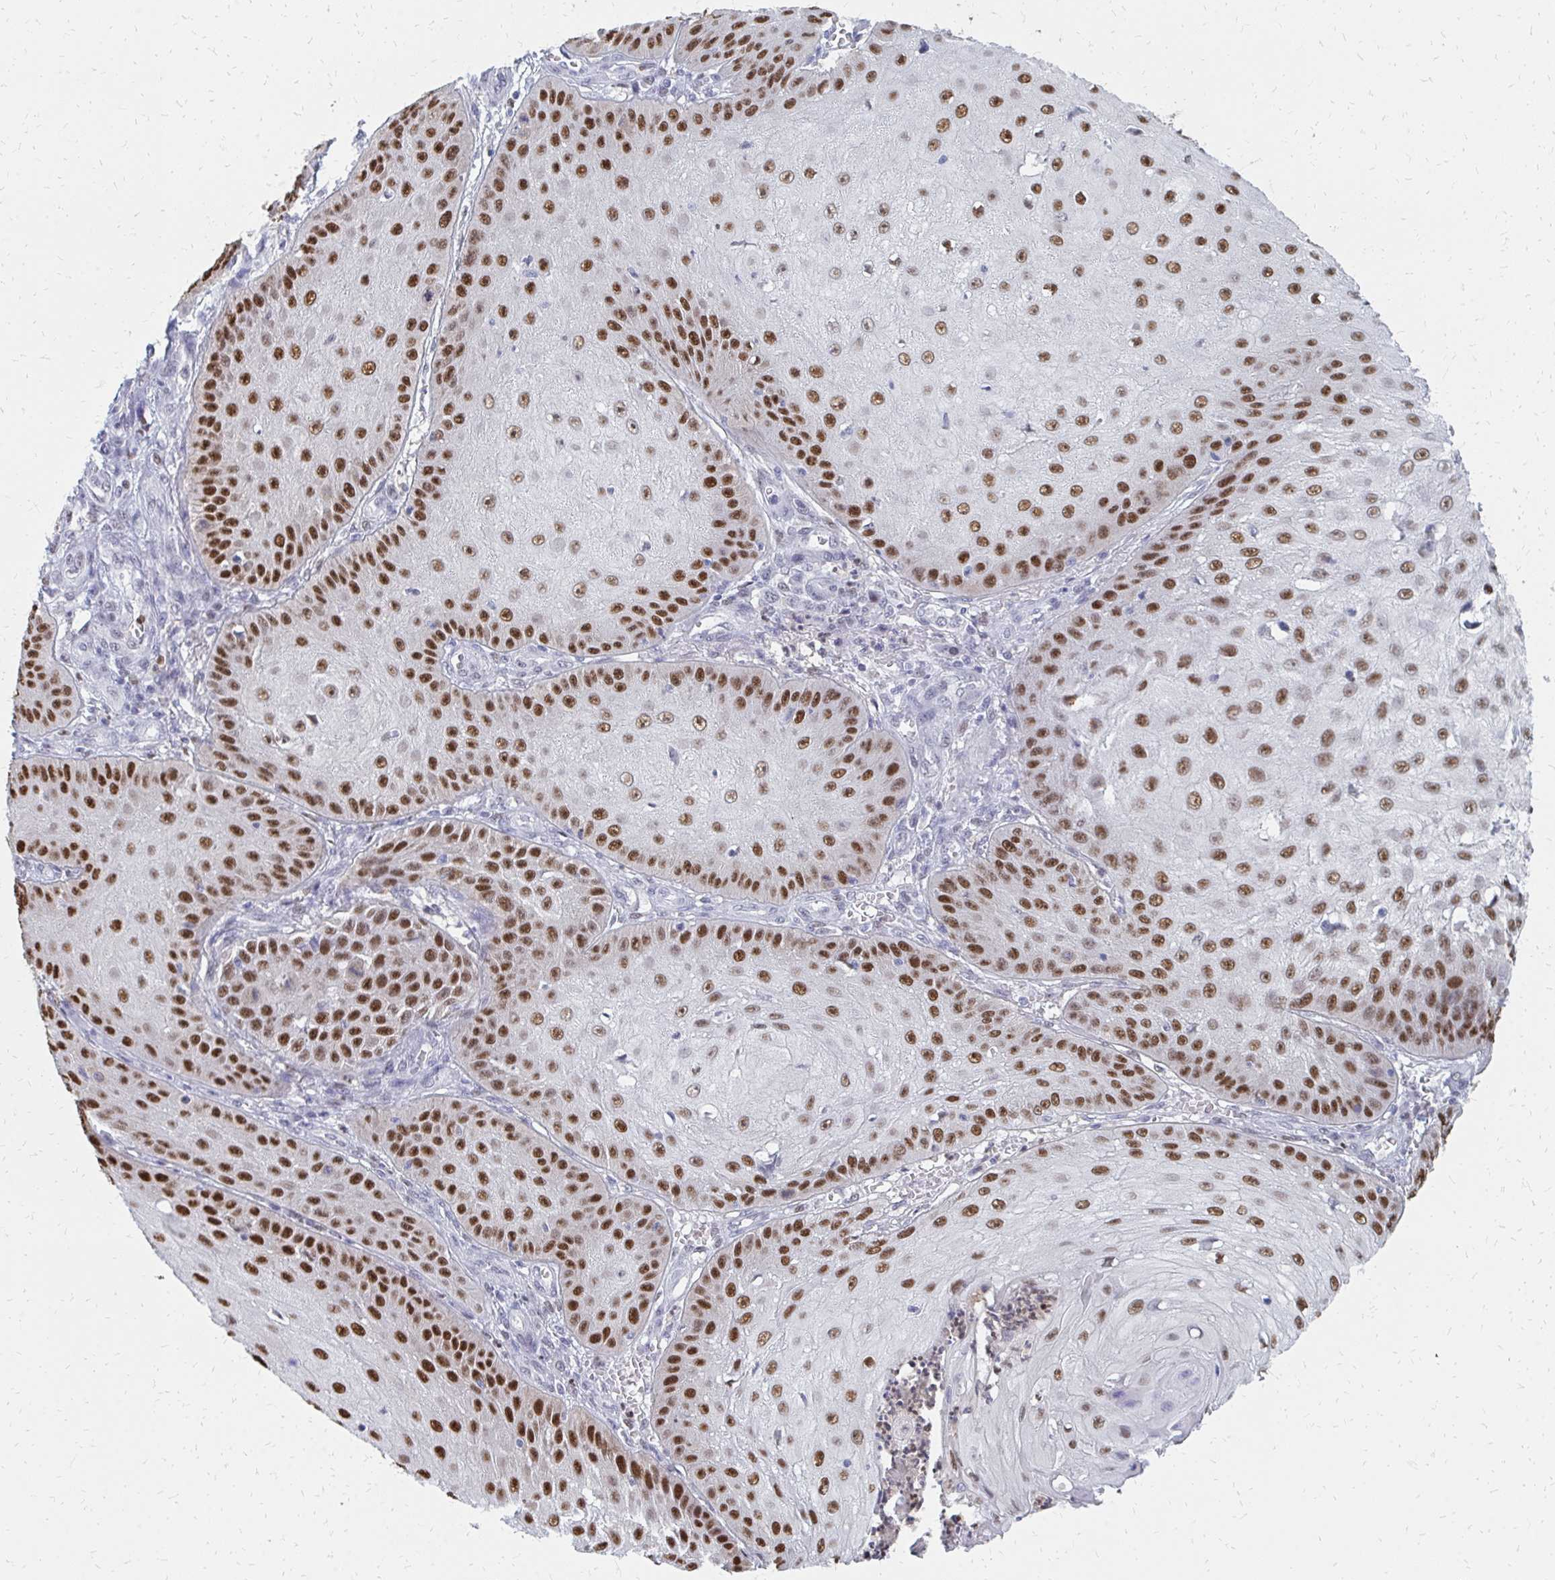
{"staining": {"intensity": "strong", "quantity": ">75%", "location": "nuclear"}, "tissue": "skin cancer", "cell_type": "Tumor cells", "image_type": "cancer", "snomed": [{"axis": "morphology", "description": "Squamous cell carcinoma, NOS"}, {"axis": "topography", "description": "Skin"}], "caption": "IHC staining of skin cancer (squamous cell carcinoma), which demonstrates high levels of strong nuclear staining in approximately >75% of tumor cells indicating strong nuclear protein expression. The staining was performed using DAB (3,3'-diaminobenzidine) (brown) for protein detection and nuclei were counterstained in hematoxylin (blue).", "gene": "PLK3", "patient": {"sex": "male", "age": 70}}